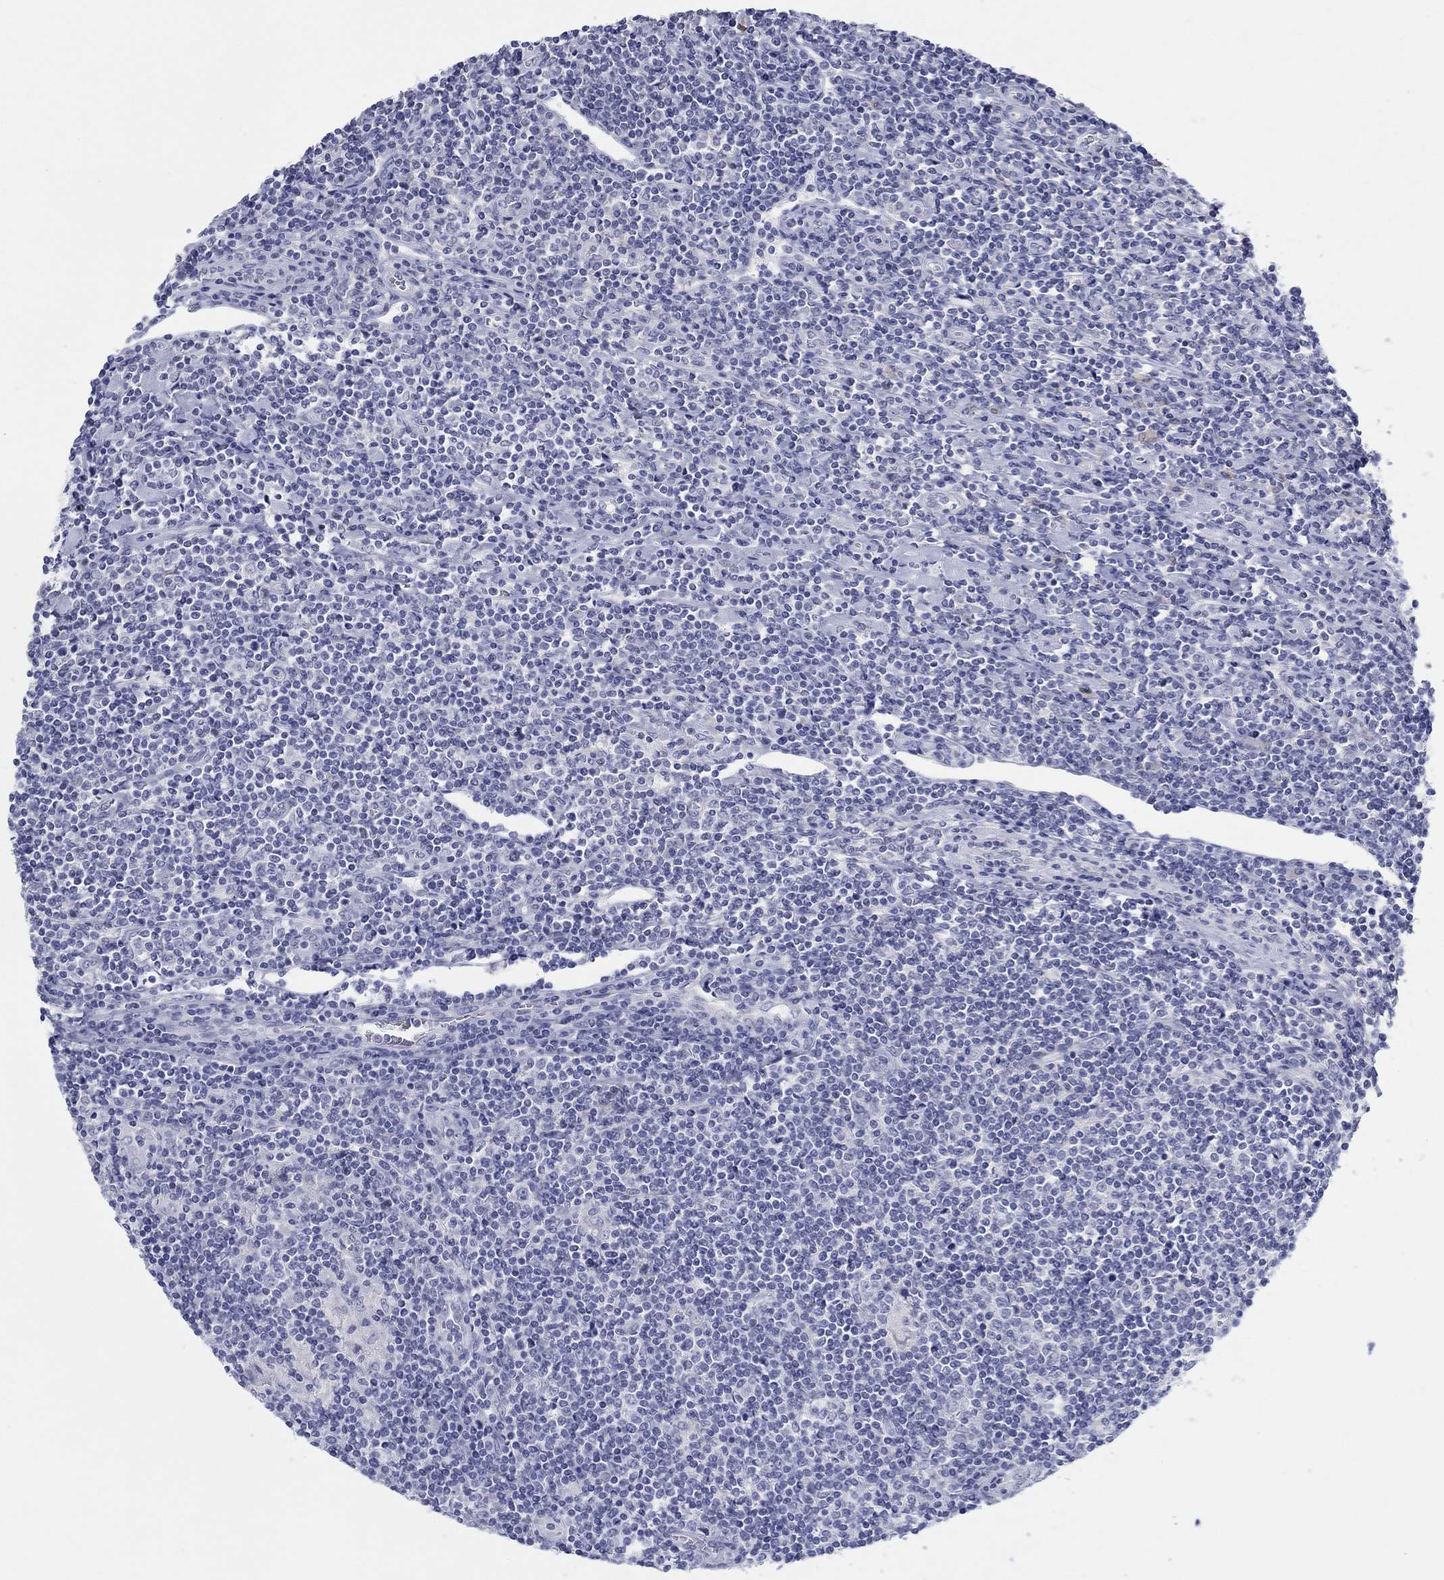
{"staining": {"intensity": "negative", "quantity": "none", "location": "none"}, "tissue": "lymphoma", "cell_type": "Tumor cells", "image_type": "cancer", "snomed": [{"axis": "morphology", "description": "Hodgkin's disease, NOS"}, {"axis": "topography", "description": "Lymph node"}], "caption": "This is an IHC histopathology image of human lymphoma. There is no expression in tumor cells.", "gene": "LRRC4C", "patient": {"sex": "male", "age": 40}}